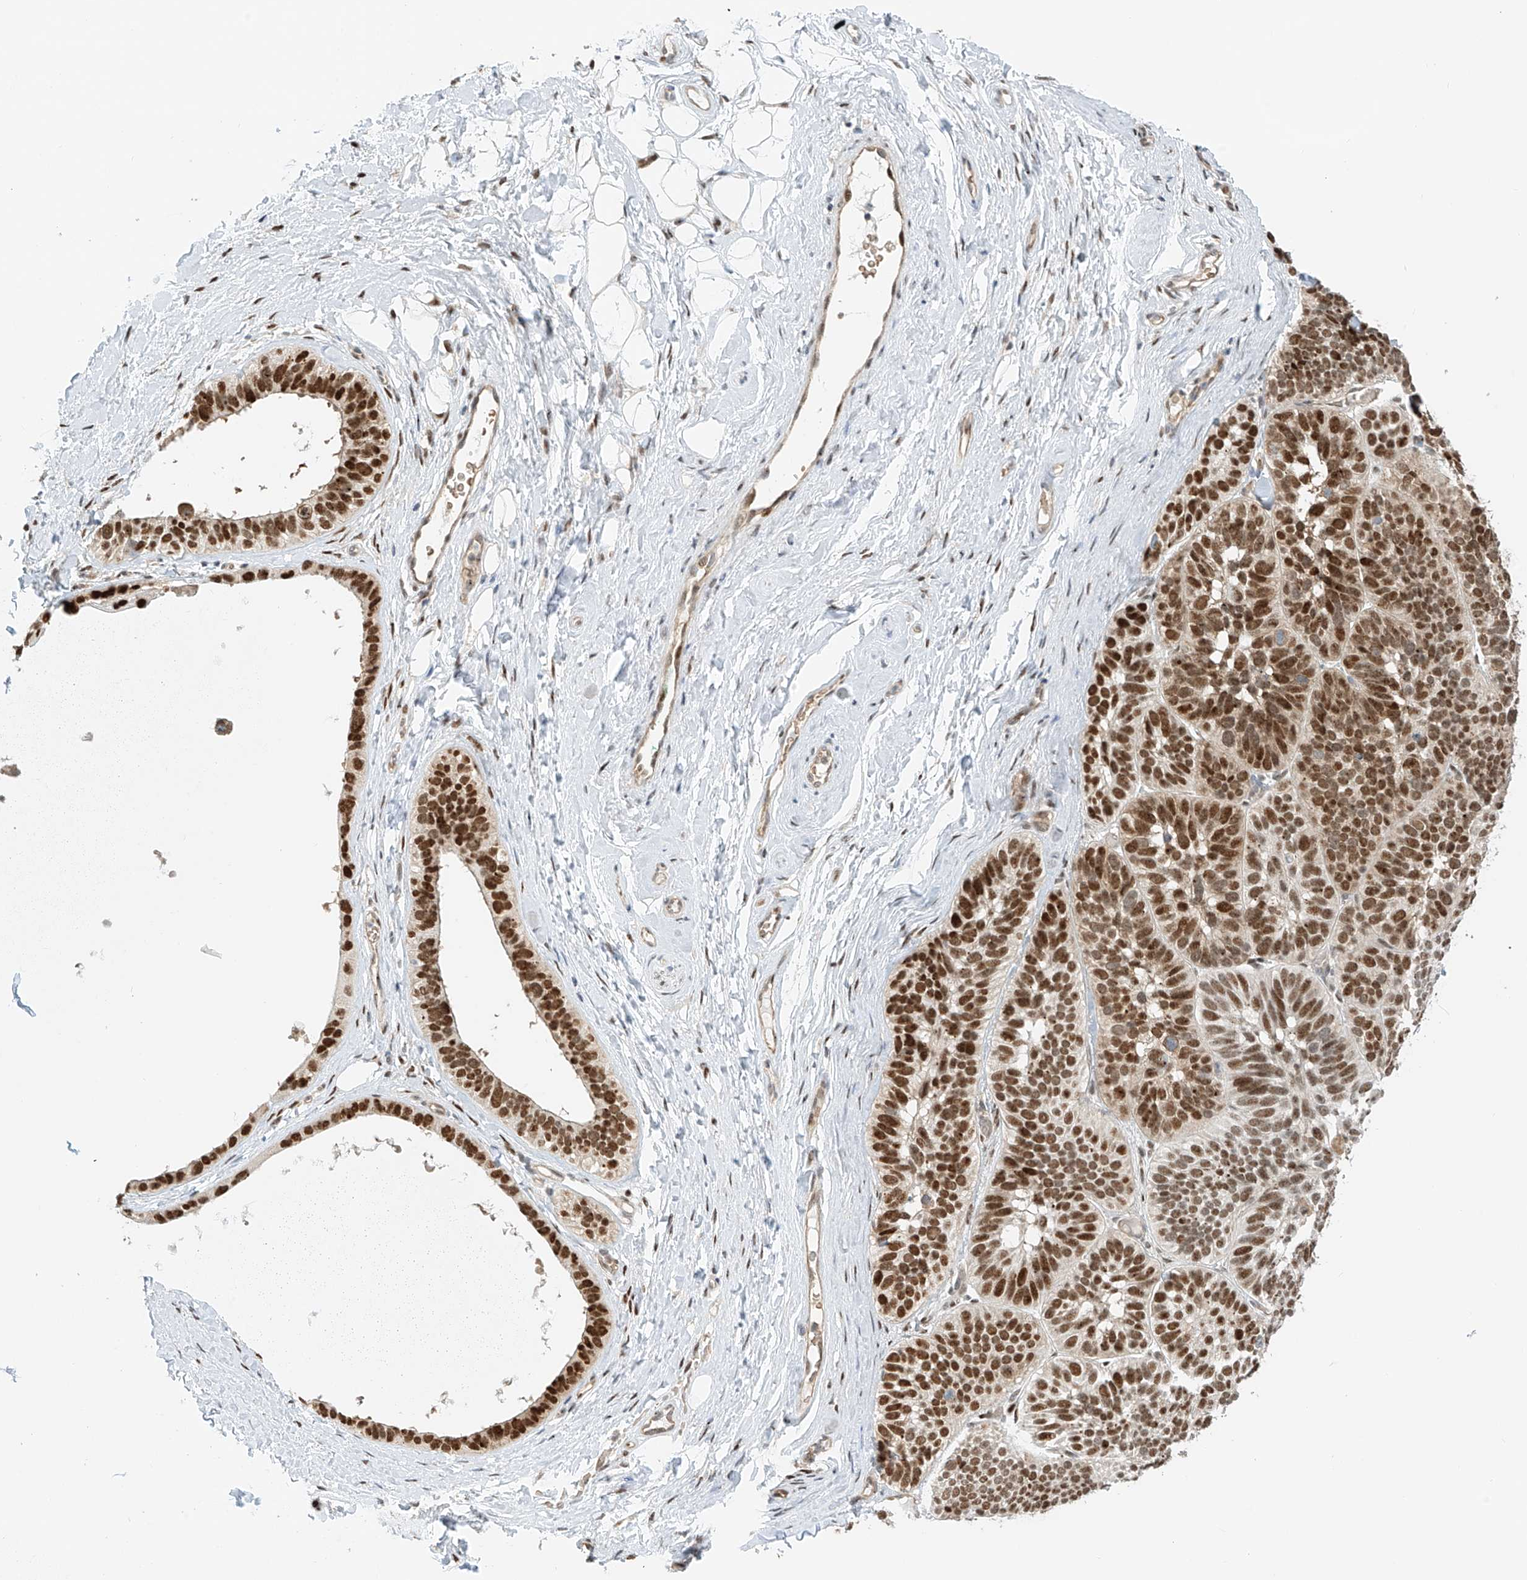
{"staining": {"intensity": "strong", "quantity": ">75%", "location": "nuclear"}, "tissue": "skin cancer", "cell_type": "Tumor cells", "image_type": "cancer", "snomed": [{"axis": "morphology", "description": "Basal cell carcinoma"}, {"axis": "topography", "description": "Skin"}], "caption": "Immunohistochemistry (IHC) (DAB (3,3'-diaminobenzidine)) staining of basal cell carcinoma (skin) exhibits strong nuclear protein staining in about >75% of tumor cells.", "gene": "ZNF514", "patient": {"sex": "male", "age": 62}}